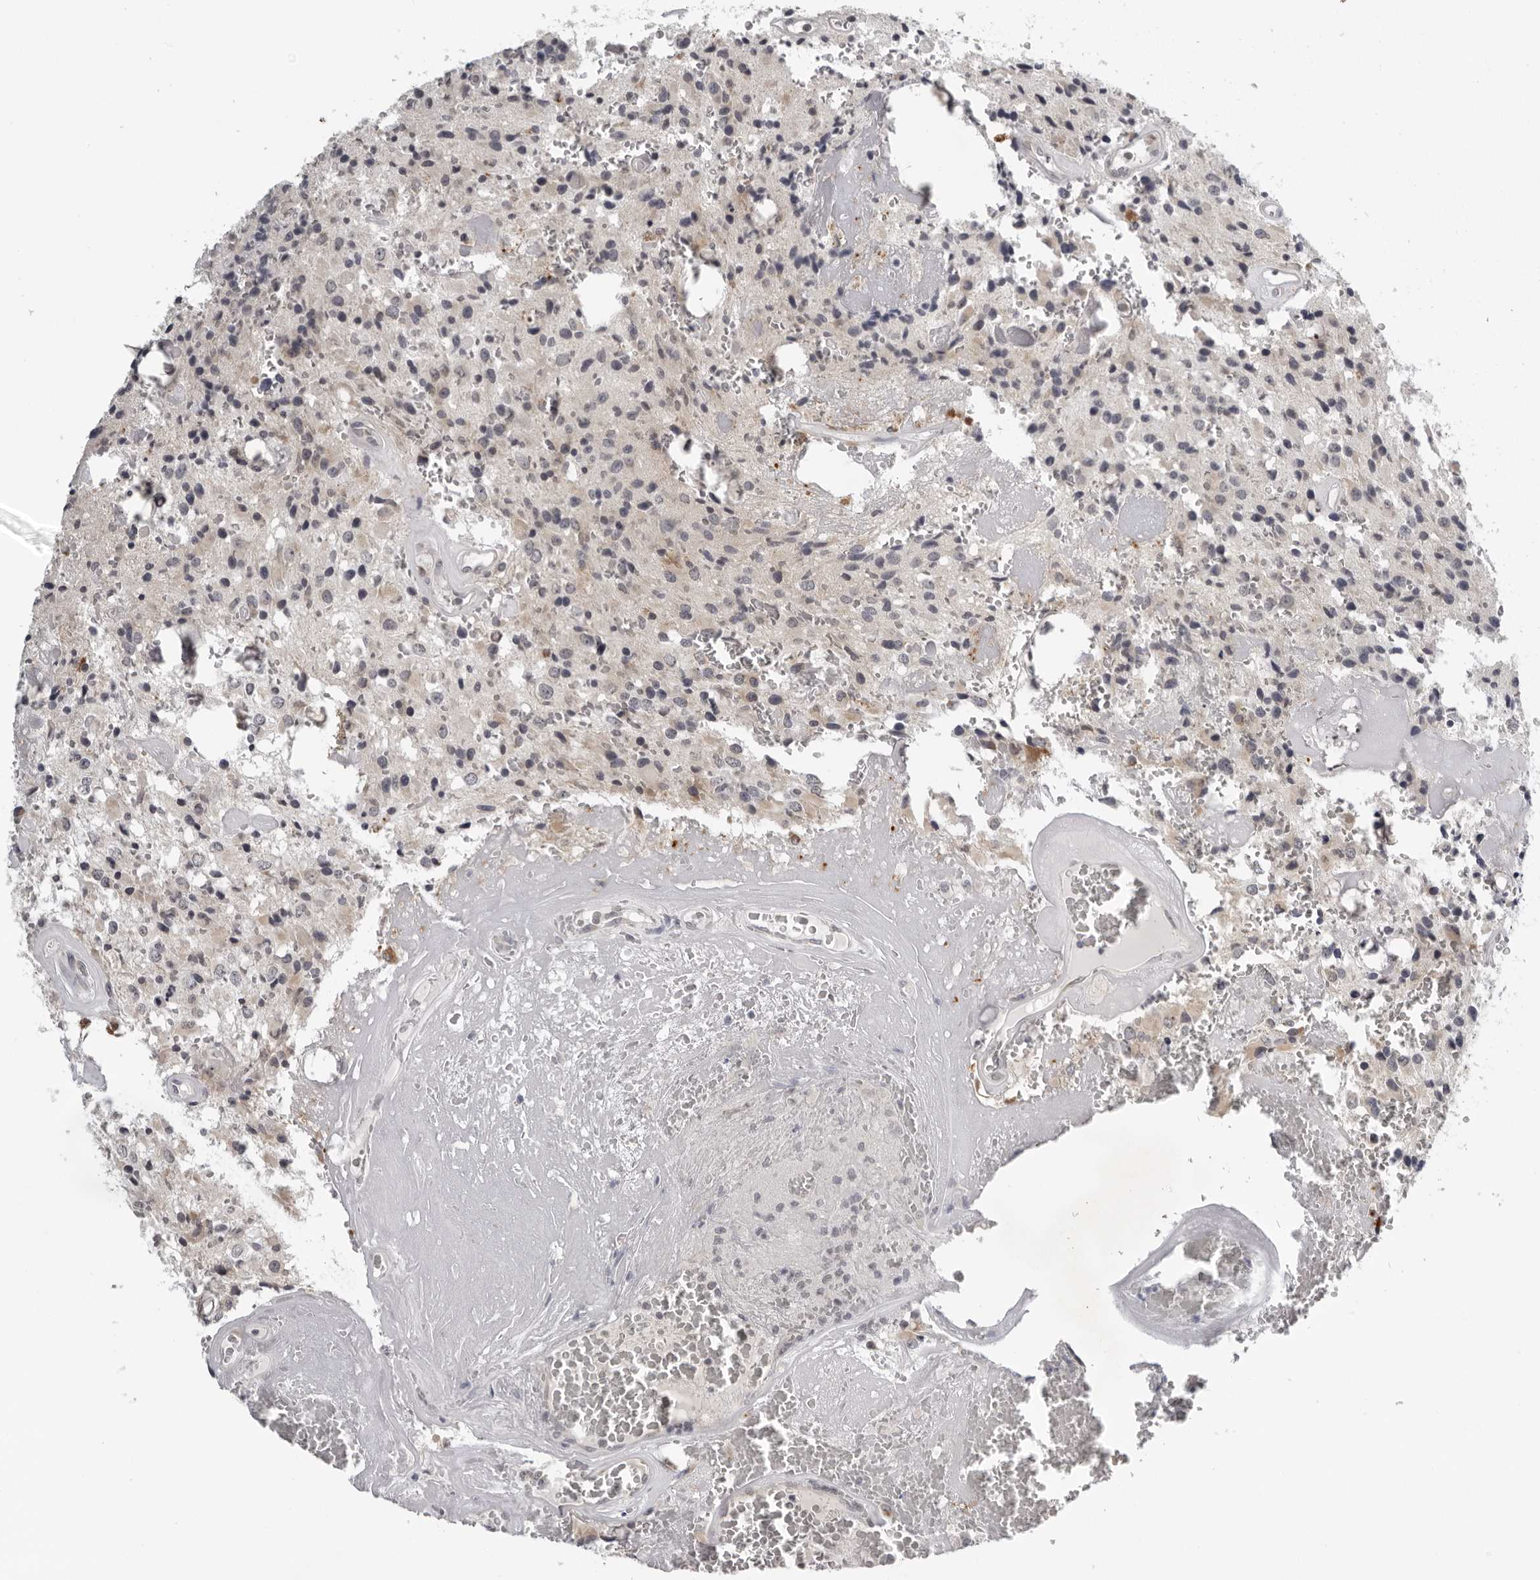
{"staining": {"intensity": "negative", "quantity": "none", "location": "none"}, "tissue": "glioma", "cell_type": "Tumor cells", "image_type": "cancer", "snomed": [{"axis": "morphology", "description": "Glioma, malignant, Low grade"}, {"axis": "topography", "description": "Brain"}], "caption": "Protein analysis of malignant glioma (low-grade) reveals no significant expression in tumor cells.", "gene": "CPT2", "patient": {"sex": "male", "age": 58}}